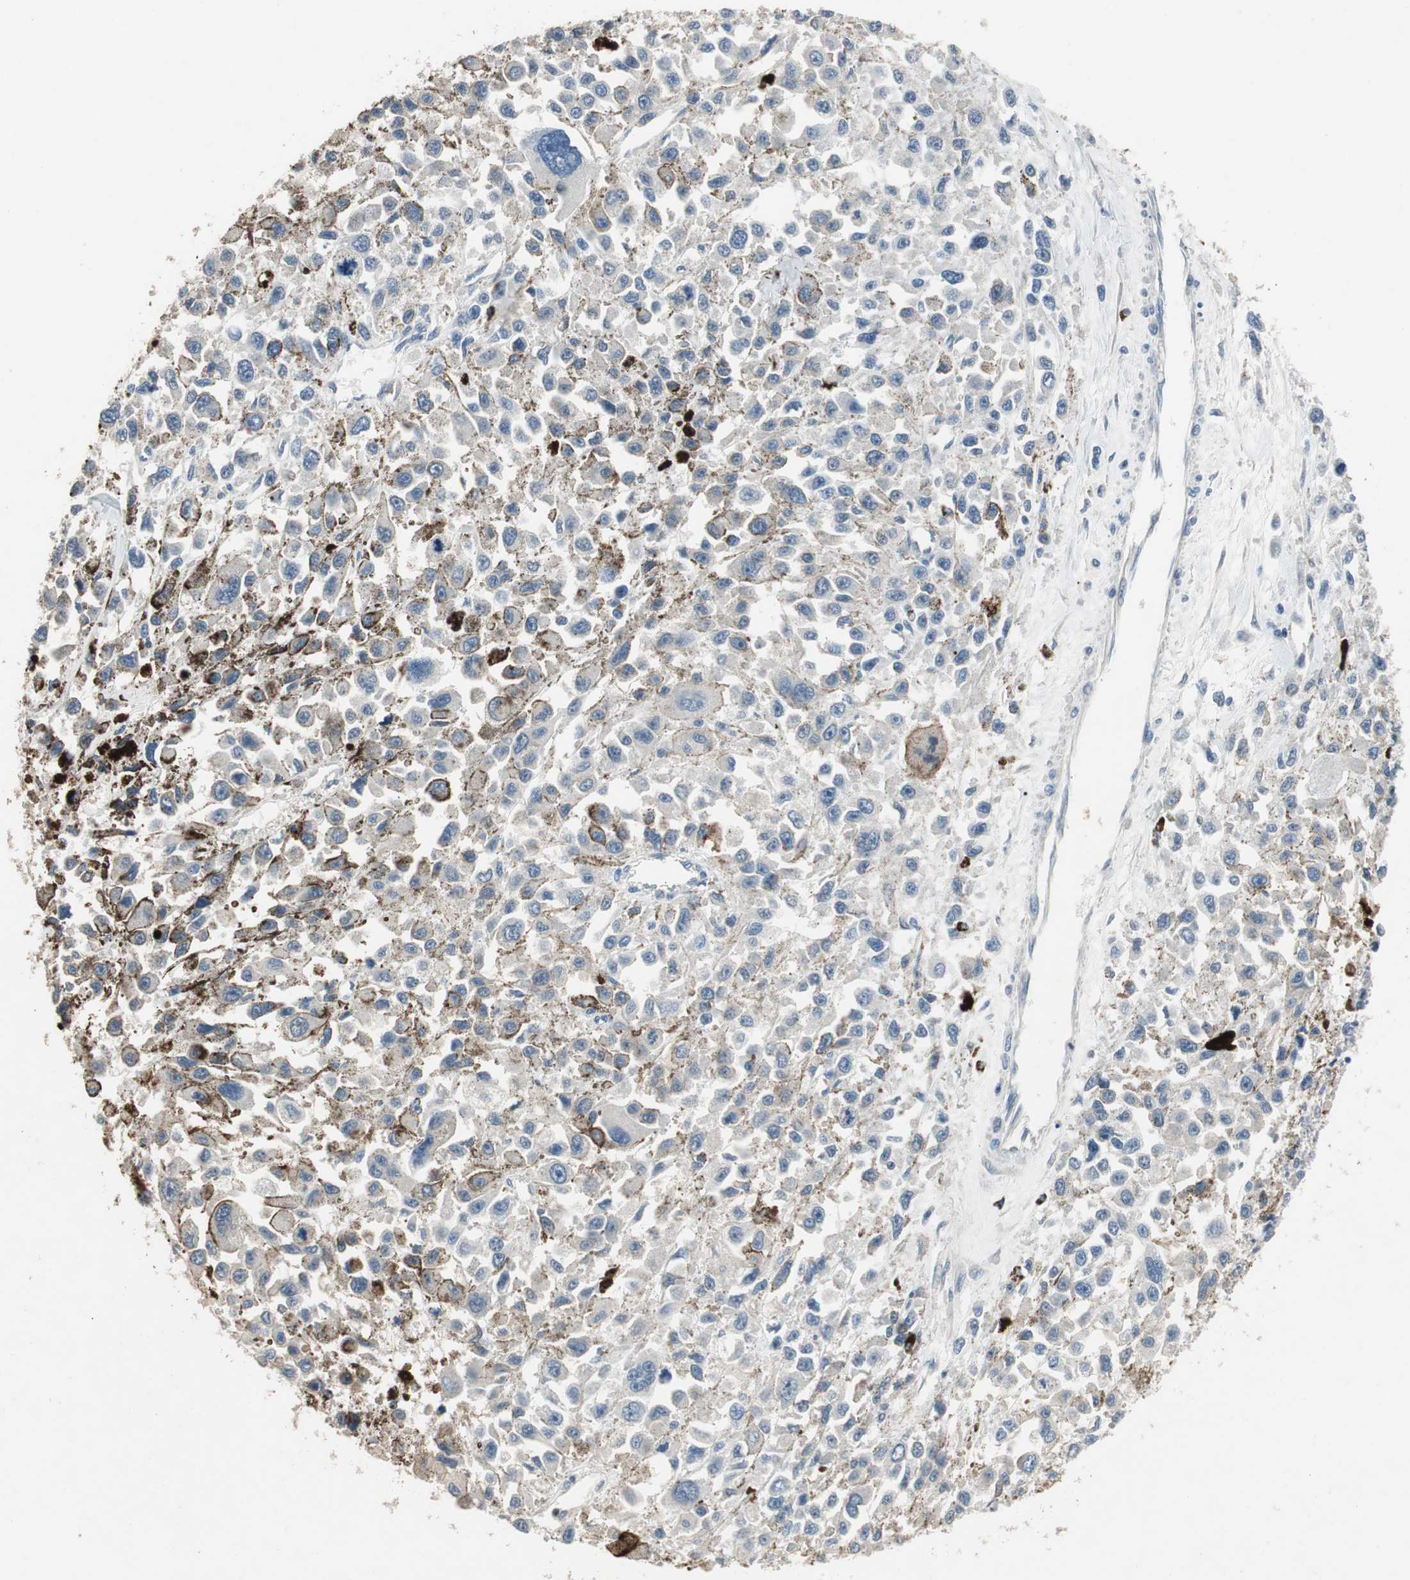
{"staining": {"intensity": "negative", "quantity": "none", "location": "none"}, "tissue": "melanoma", "cell_type": "Tumor cells", "image_type": "cancer", "snomed": [{"axis": "morphology", "description": "Malignant melanoma, Metastatic site"}, {"axis": "topography", "description": "Lymph node"}], "caption": "The immunohistochemistry (IHC) photomicrograph has no significant positivity in tumor cells of malignant melanoma (metastatic site) tissue.", "gene": "ALPL", "patient": {"sex": "male", "age": 59}}